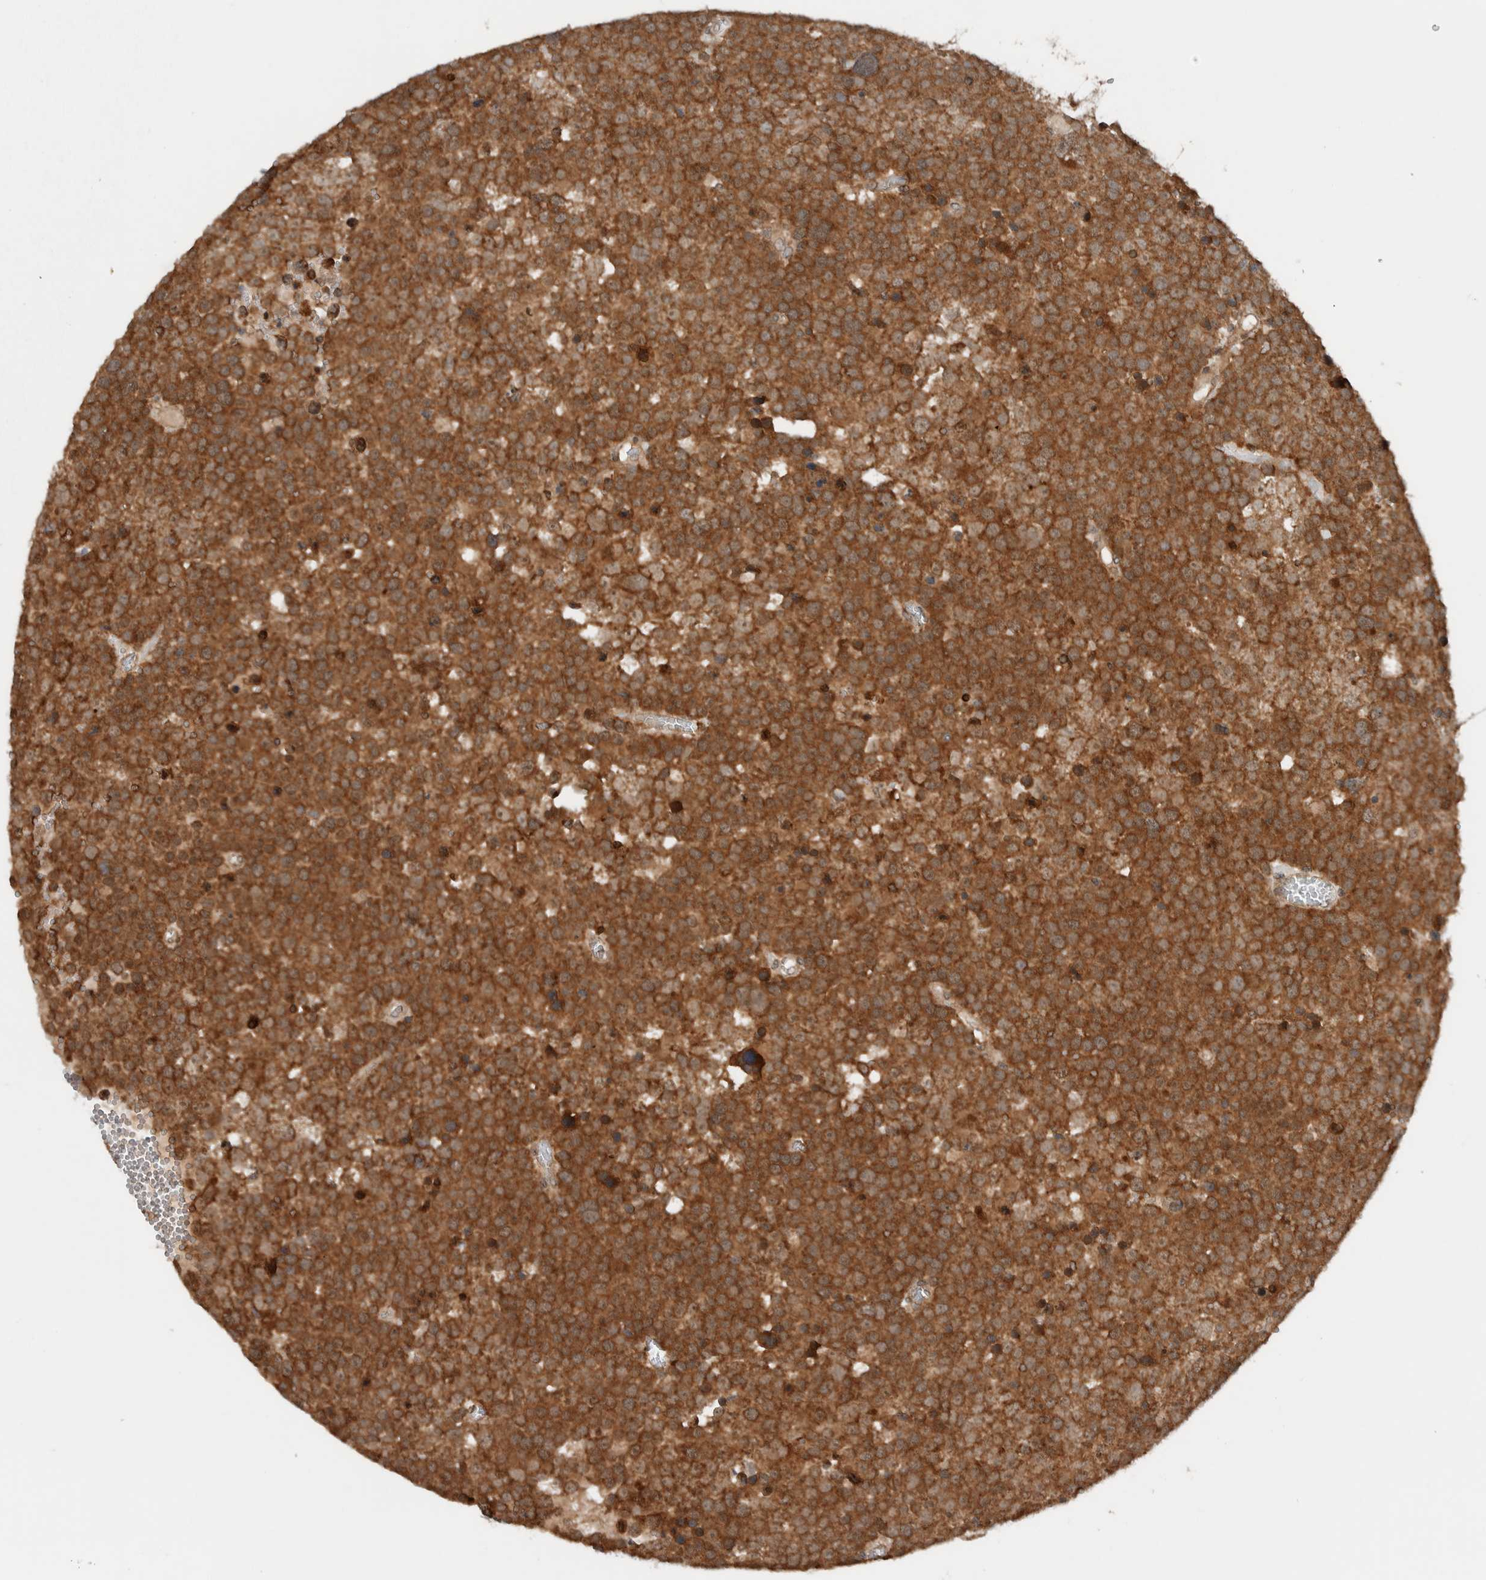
{"staining": {"intensity": "moderate", "quantity": ">75%", "location": "cytoplasmic/membranous"}, "tissue": "testis cancer", "cell_type": "Tumor cells", "image_type": "cancer", "snomed": [{"axis": "morphology", "description": "Seminoma, NOS"}, {"axis": "topography", "description": "Testis"}], "caption": "Moderate cytoplasmic/membranous staining is identified in about >75% of tumor cells in testis seminoma. The protein of interest is stained brown, and the nuclei are stained in blue (DAB (3,3'-diaminobenzidine) IHC with brightfield microscopy, high magnification).", "gene": "KLHL6", "patient": {"sex": "male", "age": 71}}